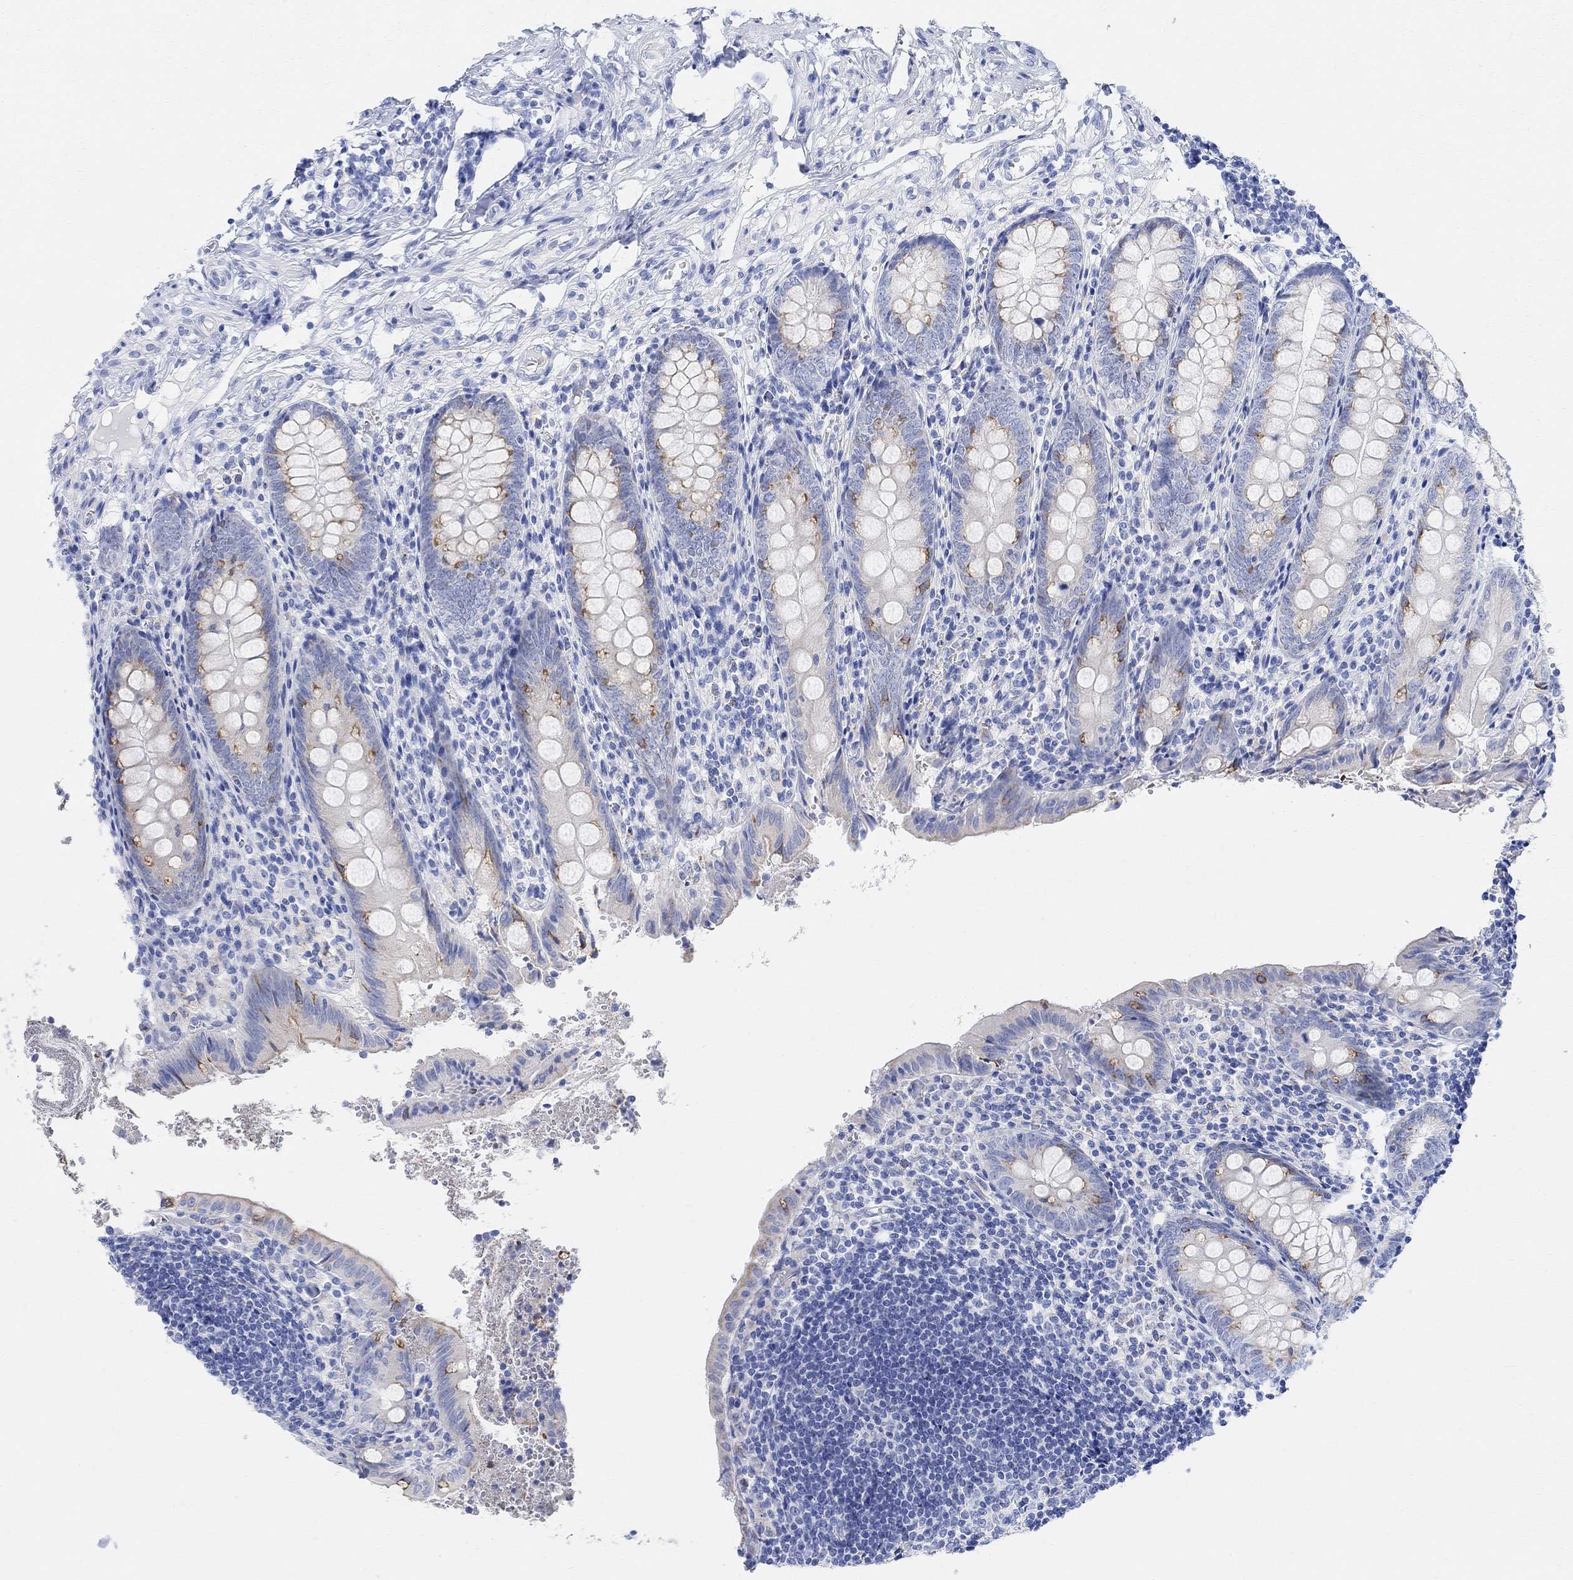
{"staining": {"intensity": "moderate", "quantity": "<25%", "location": "cytoplasmic/membranous"}, "tissue": "appendix", "cell_type": "Glandular cells", "image_type": "normal", "snomed": [{"axis": "morphology", "description": "Normal tissue, NOS"}, {"axis": "topography", "description": "Appendix"}], "caption": "The micrograph reveals staining of unremarkable appendix, revealing moderate cytoplasmic/membranous protein positivity (brown color) within glandular cells.", "gene": "RETNLB", "patient": {"sex": "female", "age": 23}}